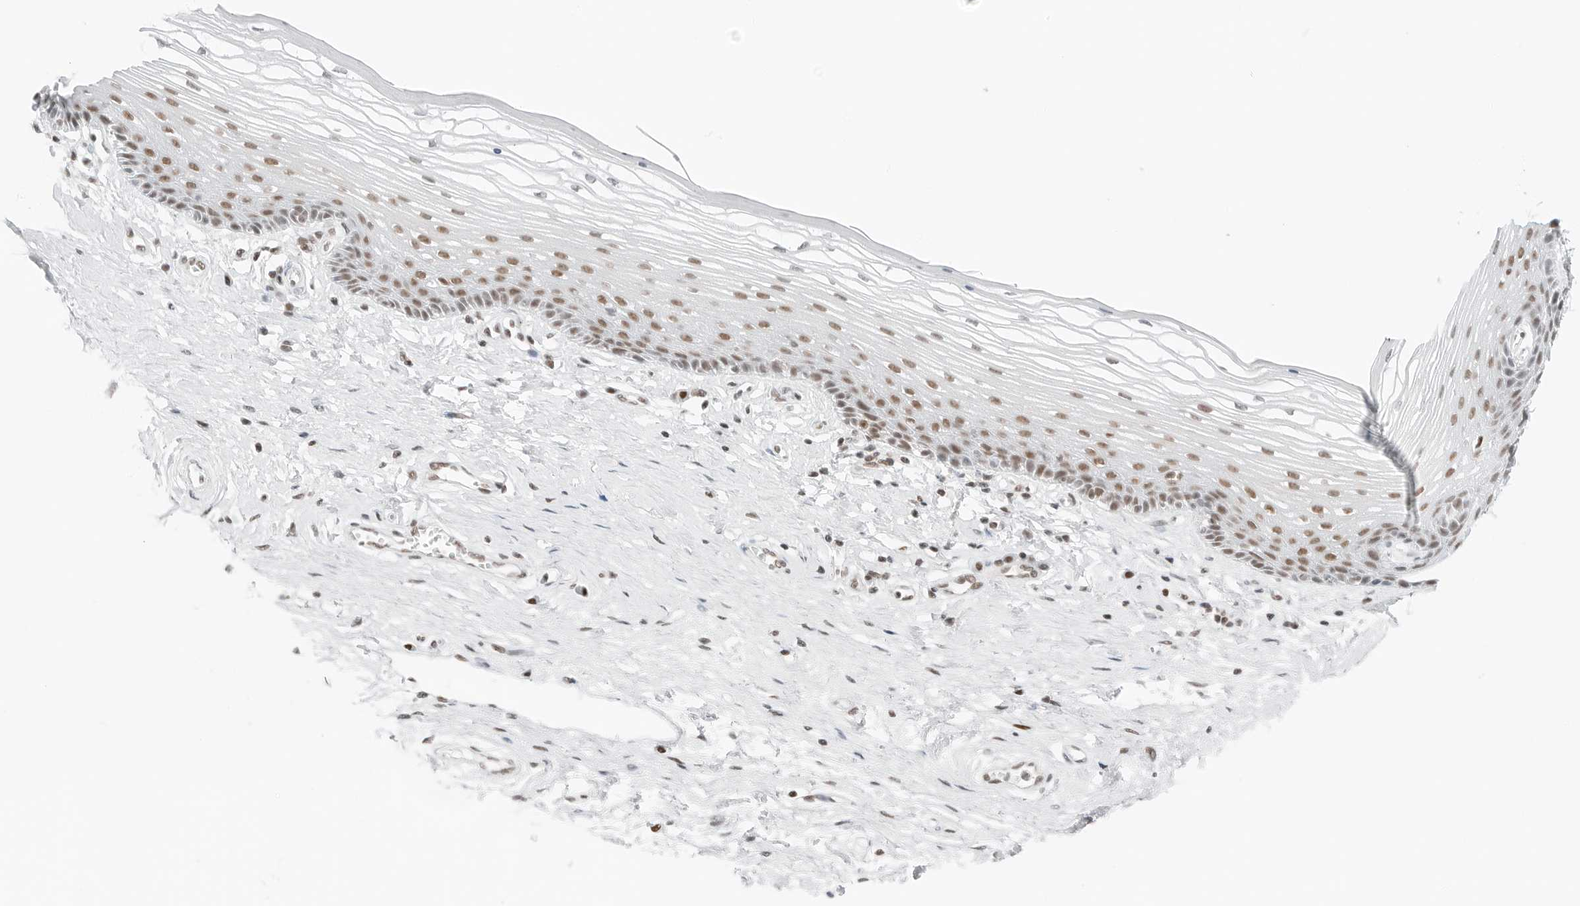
{"staining": {"intensity": "moderate", "quantity": ">75%", "location": "nuclear"}, "tissue": "vagina", "cell_type": "Squamous epithelial cells", "image_type": "normal", "snomed": [{"axis": "morphology", "description": "Normal tissue, NOS"}, {"axis": "topography", "description": "Vagina"}], "caption": "An image of human vagina stained for a protein displays moderate nuclear brown staining in squamous epithelial cells.", "gene": "CRTC2", "patient": {"sex": "female", "age": 46}}